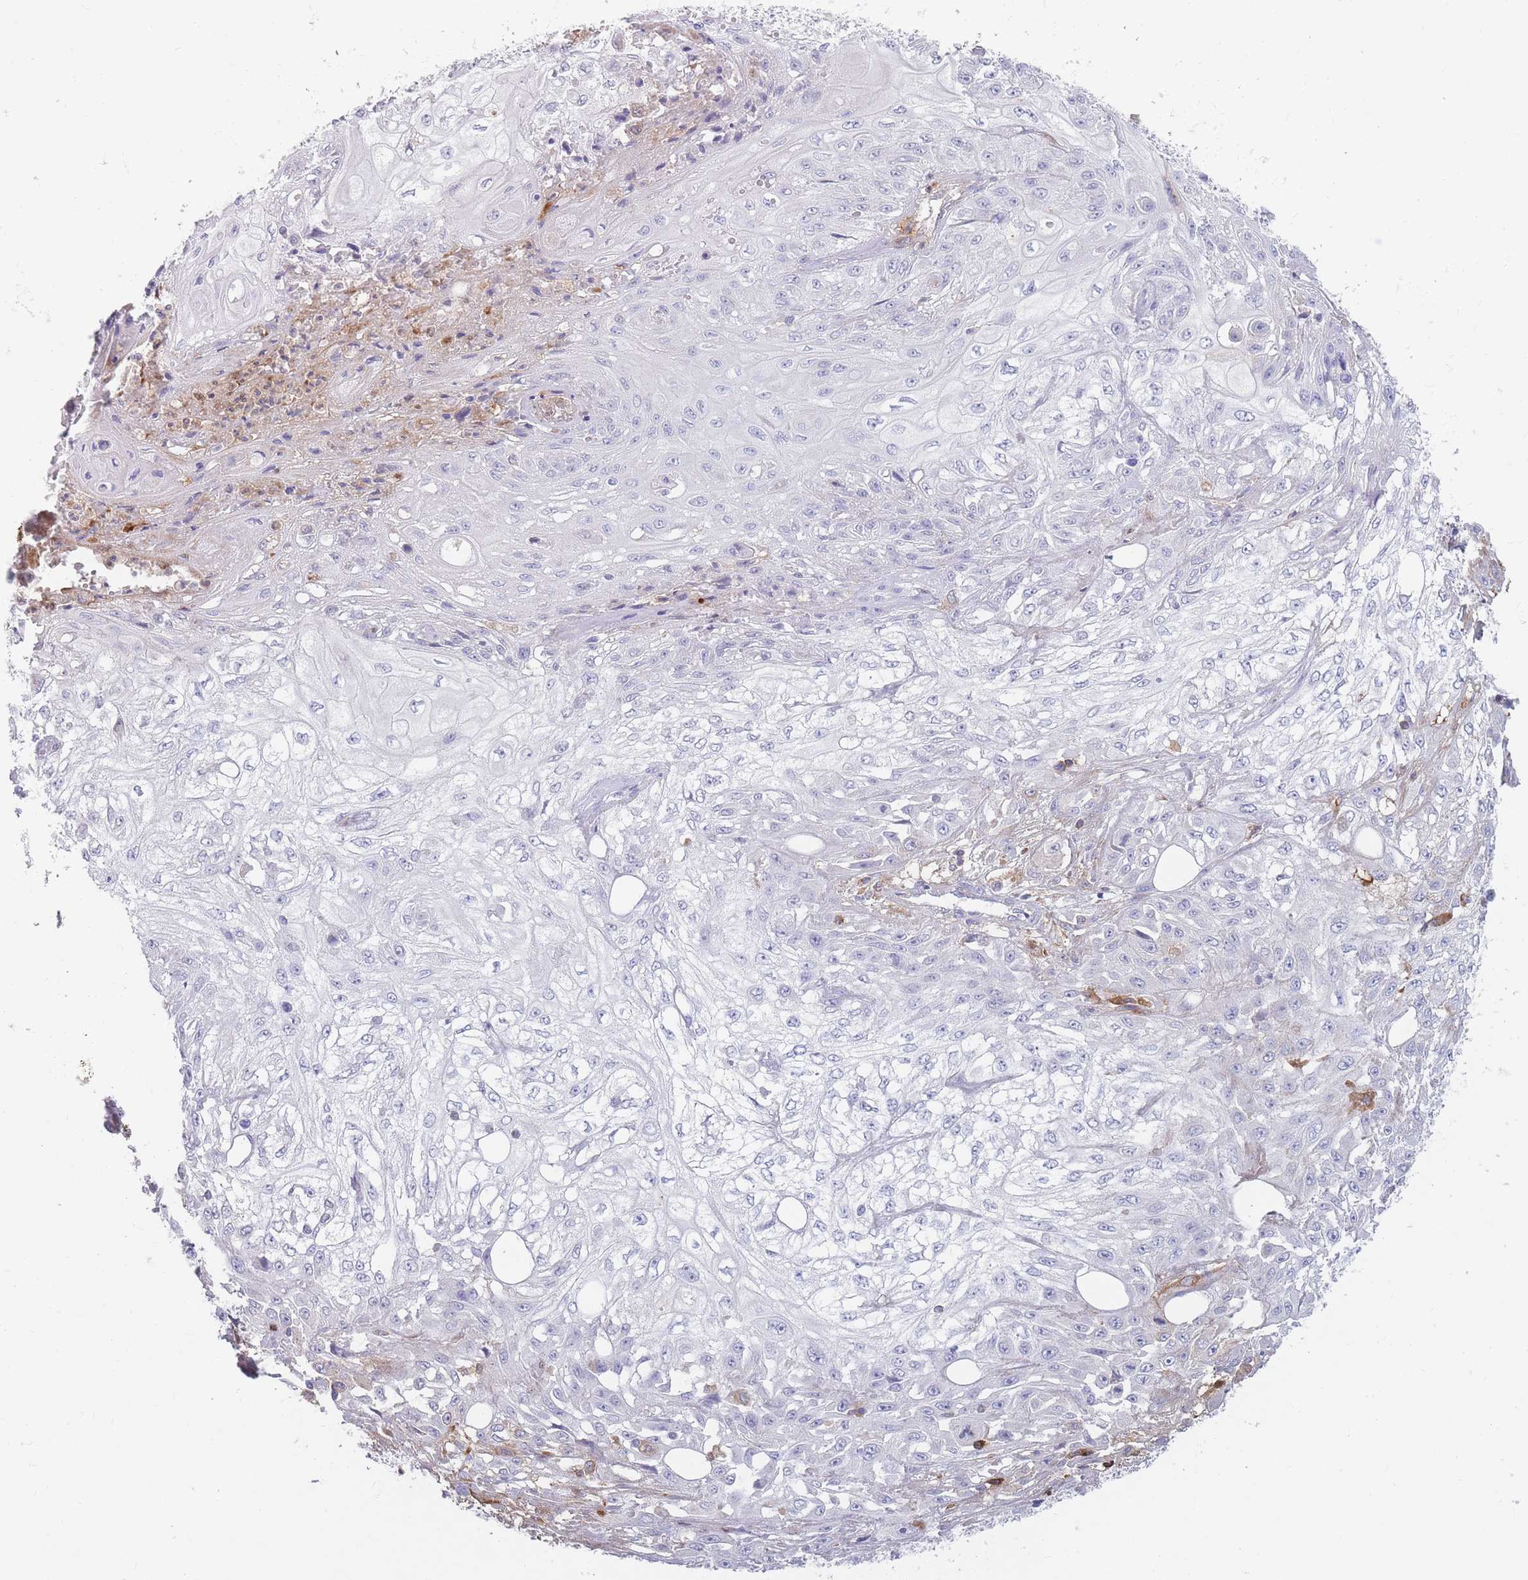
{"staining": {"intensity": "negative", "quantity": "none", "location": "none"}, "tissue": "skin cancer", "cell_type": "Tumor cells", "image_type": "cancer", "snomed": [{"axis": "morphology", "description": "Squamous cell carcinoma, NOS"}, {"axis": "morphology", "description": "Squamous cell carcinoma, metastatic, NOS"}, {"axis": "topography", "description": "Skin"}, {"axis": "topography", "description": "Lymph node"}], "caption": "Tumor cells show no significant positivity in metastatic squamous cell carcinoma (skin). The staining is performed using DAB brown chromogen with nuclei counter-stained in using hematoxylin.", "gene": "PRG4", "patient": {"sex": "male", "age": 75}}